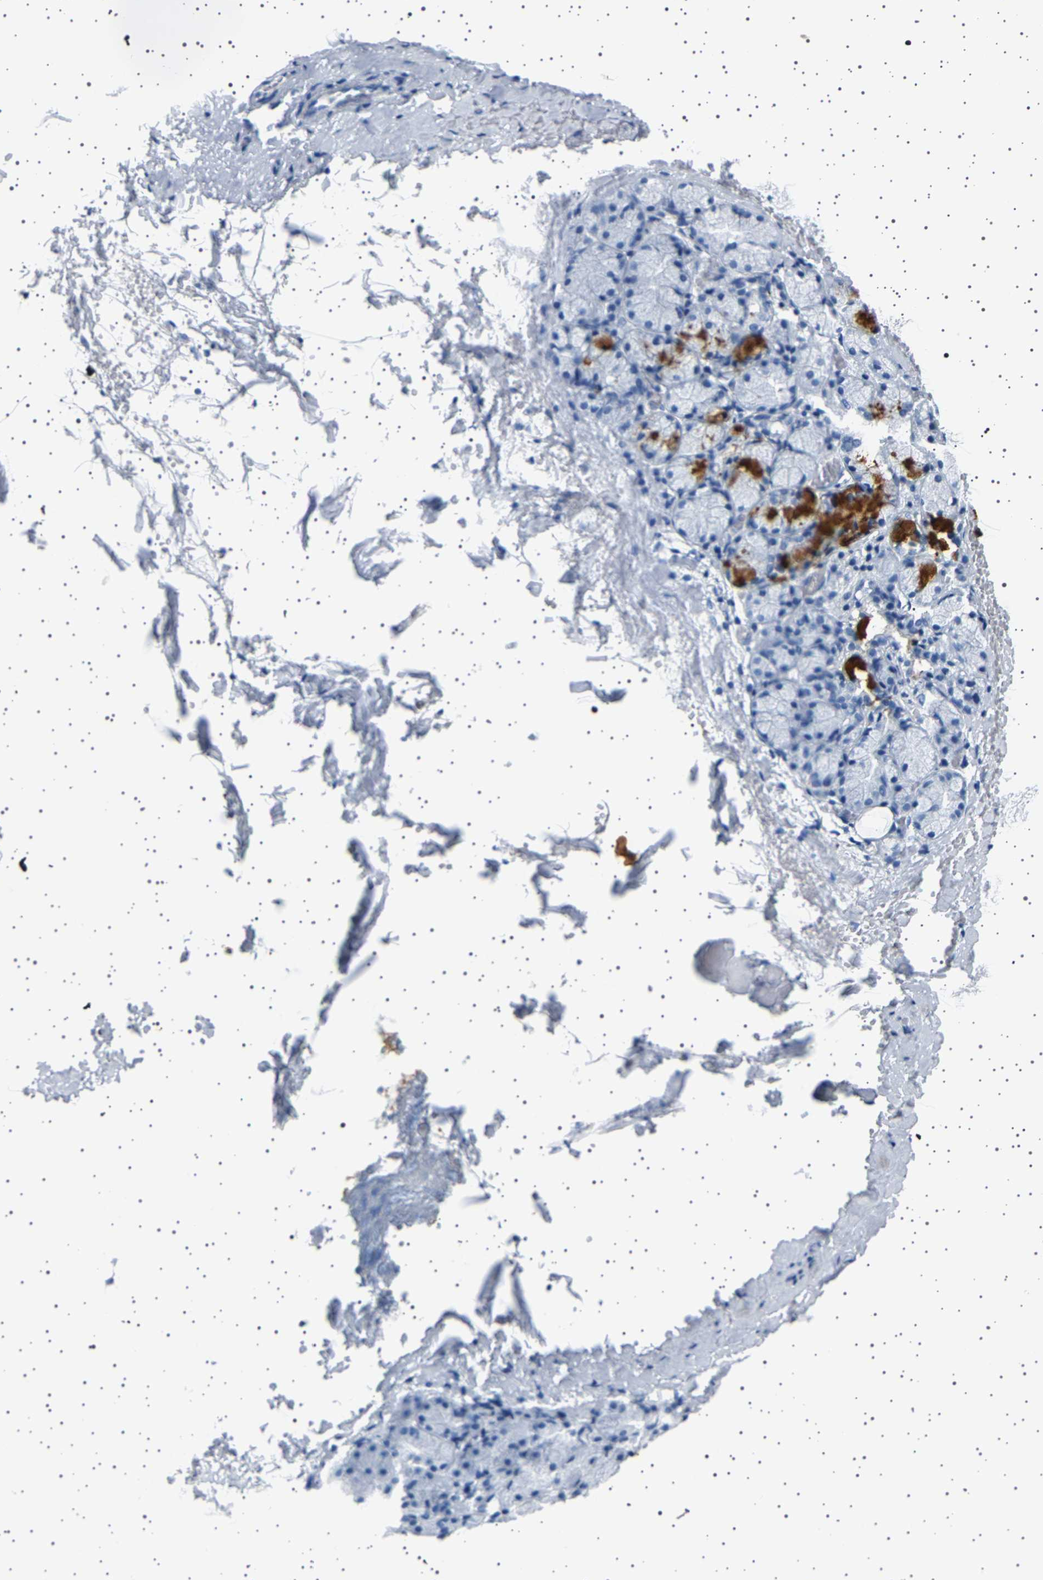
{"staining": {"intensity": "negative", "quantity": "none", "location": "none"}, "tissue": "salivary gland", "cell_type": "Glandular cells", "image_type": "normal", "snomed": [{"axis": "morphology", "description": "Normal tissue, NOS"}, {"axis": "topography", "description": "Salivary gland"}], "caption": "This image is of normal salivary gland stained with immunohistochemistry to label a protein in brown with the nuclei are counter-stained blue. There is no positivity in glandular cells. (DAB IHC visualized using brightfield microscopy, high magnification).", "gene": "TFF3", "patient": {"sex": "female", "age": 24}}